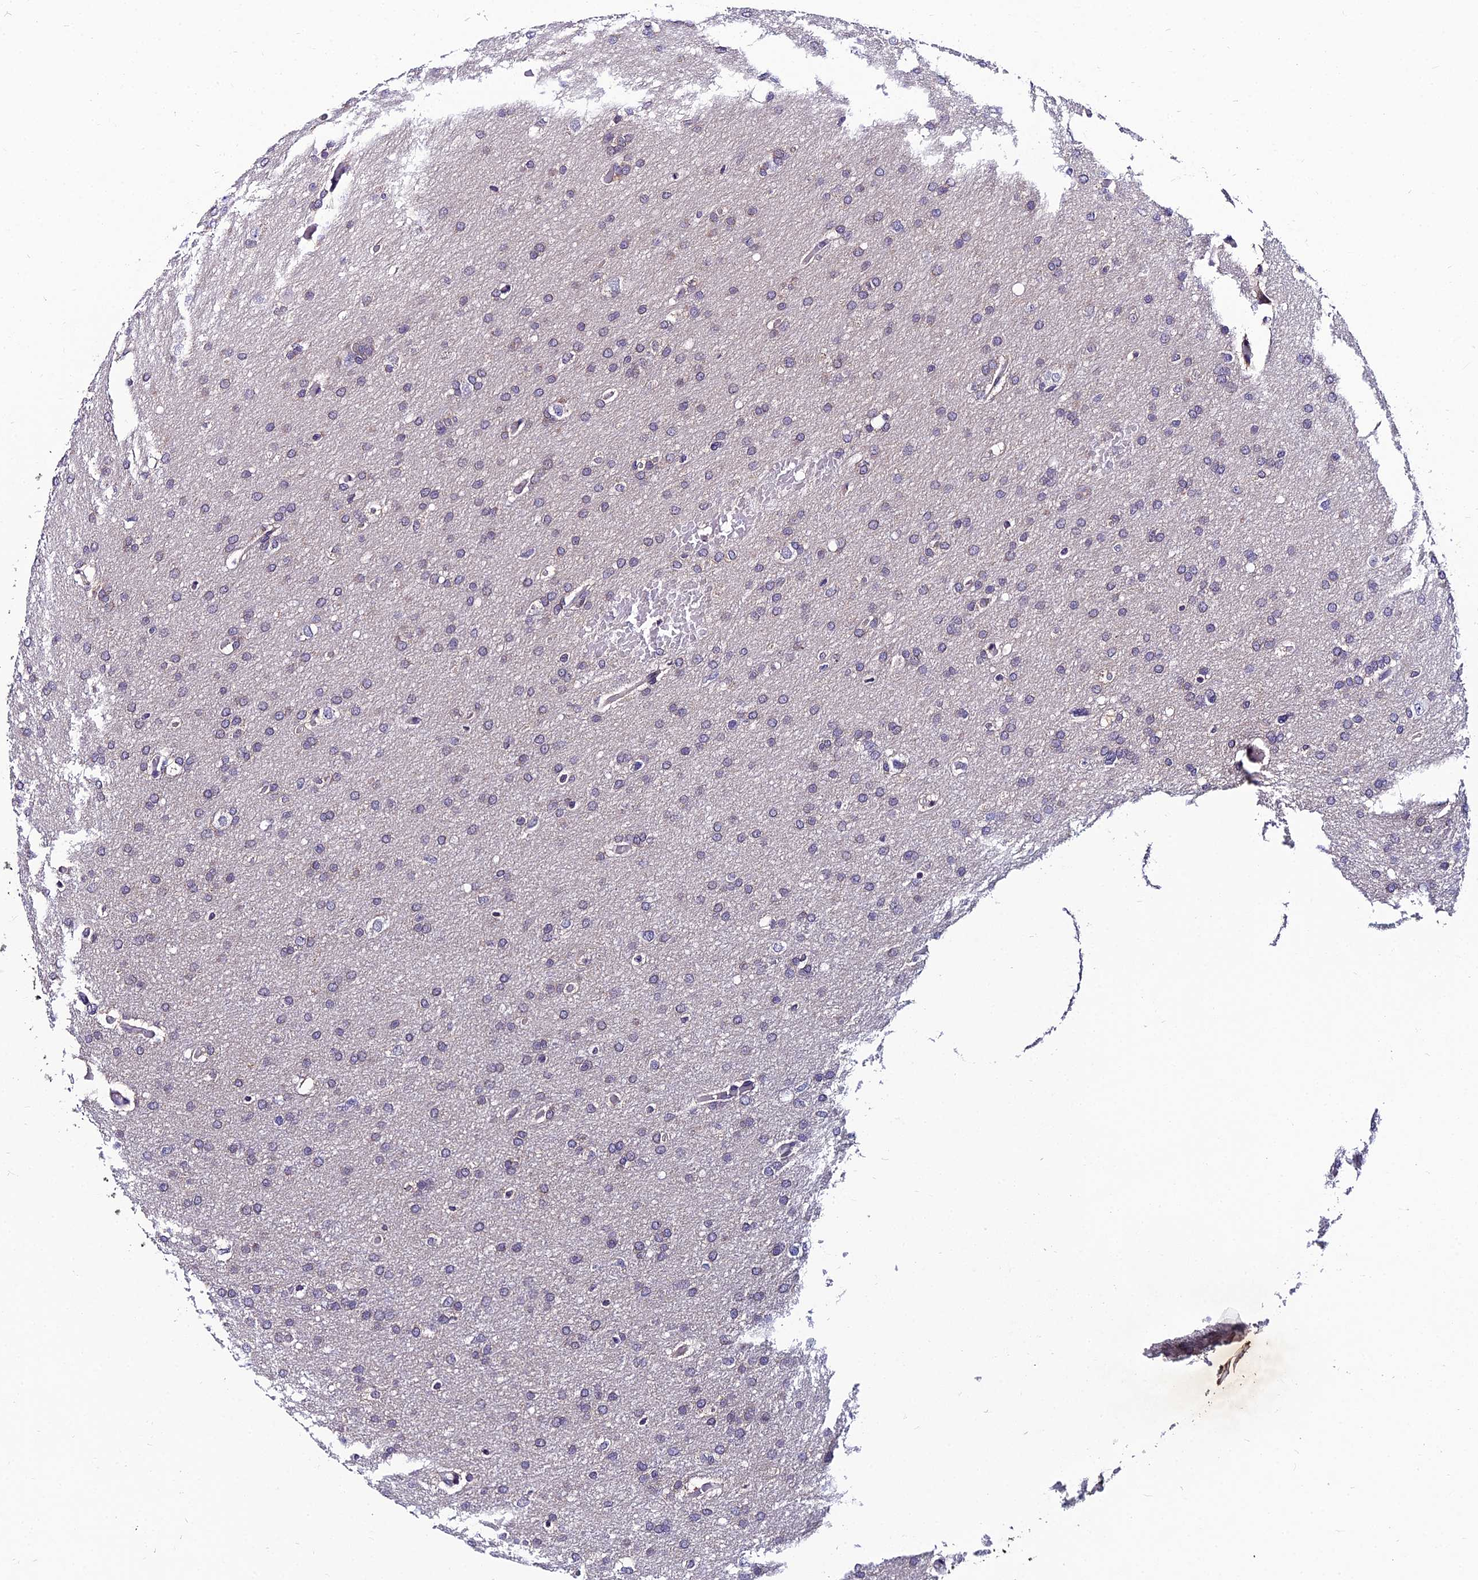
{"staining": {"intensity": "negative", "quantity": "none", "location": "none"}, "tissue": "glioma", "cell_type": "Tumor cells", "image_type": "cancer", "snomed": [{"axis": "morphology", "description": "Glioma, malignant, High grade"}, {"axis": "topography", "description": "Cerebral cortex"}], "caption": "High power microscopy histopathology image of an immunohistochemistry micrograph of glioma, revealing no significant expression in tumor cells. (Brightfield microscopy of DAB (3,3'-diaminobenzidine) immunohistochemistry at high magnification).", "gene": "LGALS7", "patient": {"sex": "female", "age": 36}}